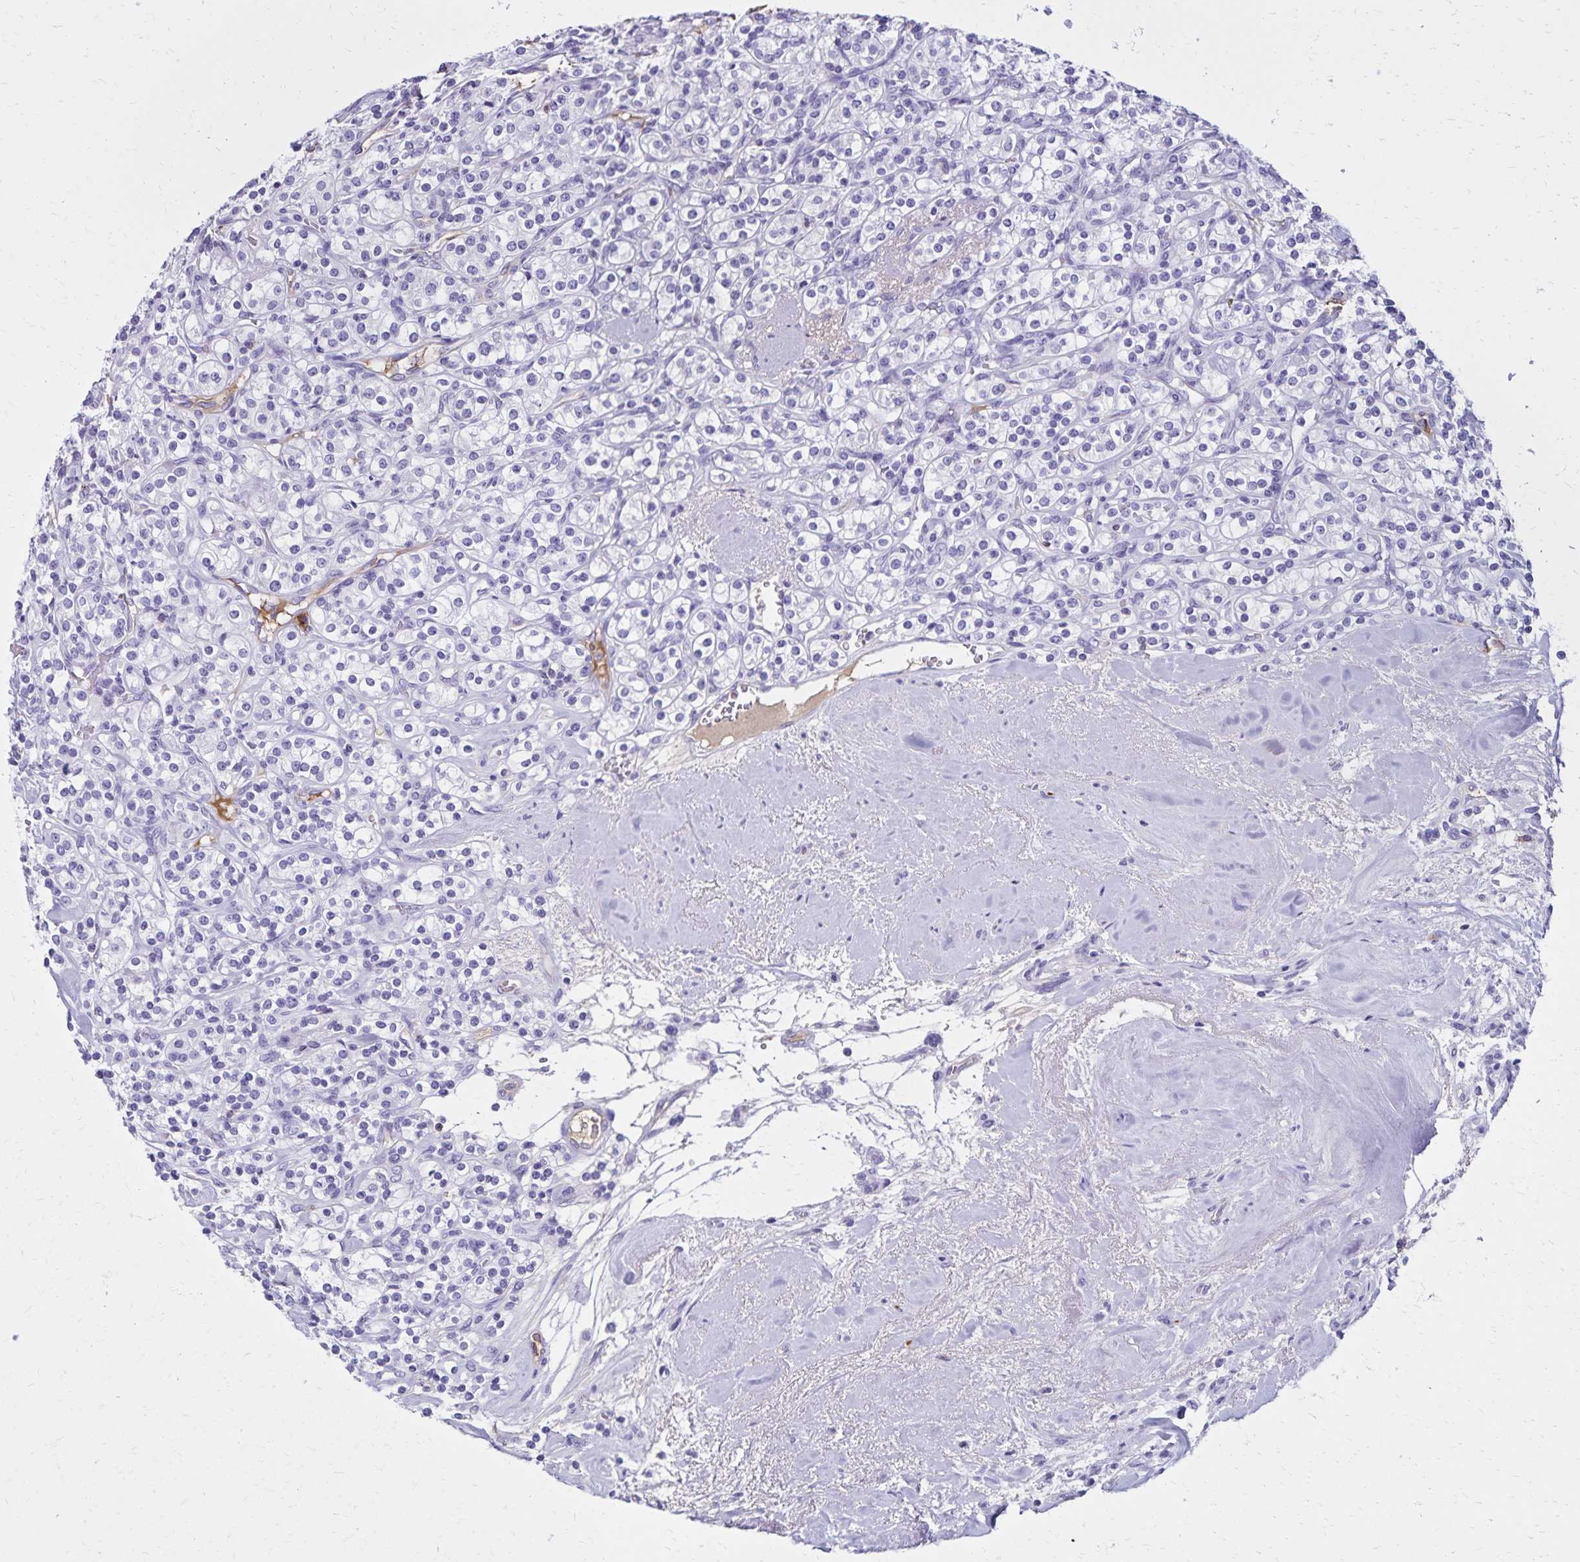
{"staining": {"intensity": "negative", "quantity": "none", "location": "none"}, "tissue": "renal cancer", "cell_type": "Tumor cells", "image_type": "cancer", "snomed": [{"axis": "morphology", "description": "Adenocarcinoma, NOS"}, {"axis": "topography", "description": "Kidney"}], "caption": "Adenocarcinoma (renal) was stained to show a protein in brown. There is no significant positivity in tumor cells.", "gene": "CD27", "patient": {"sex": "male", "age": 77}}